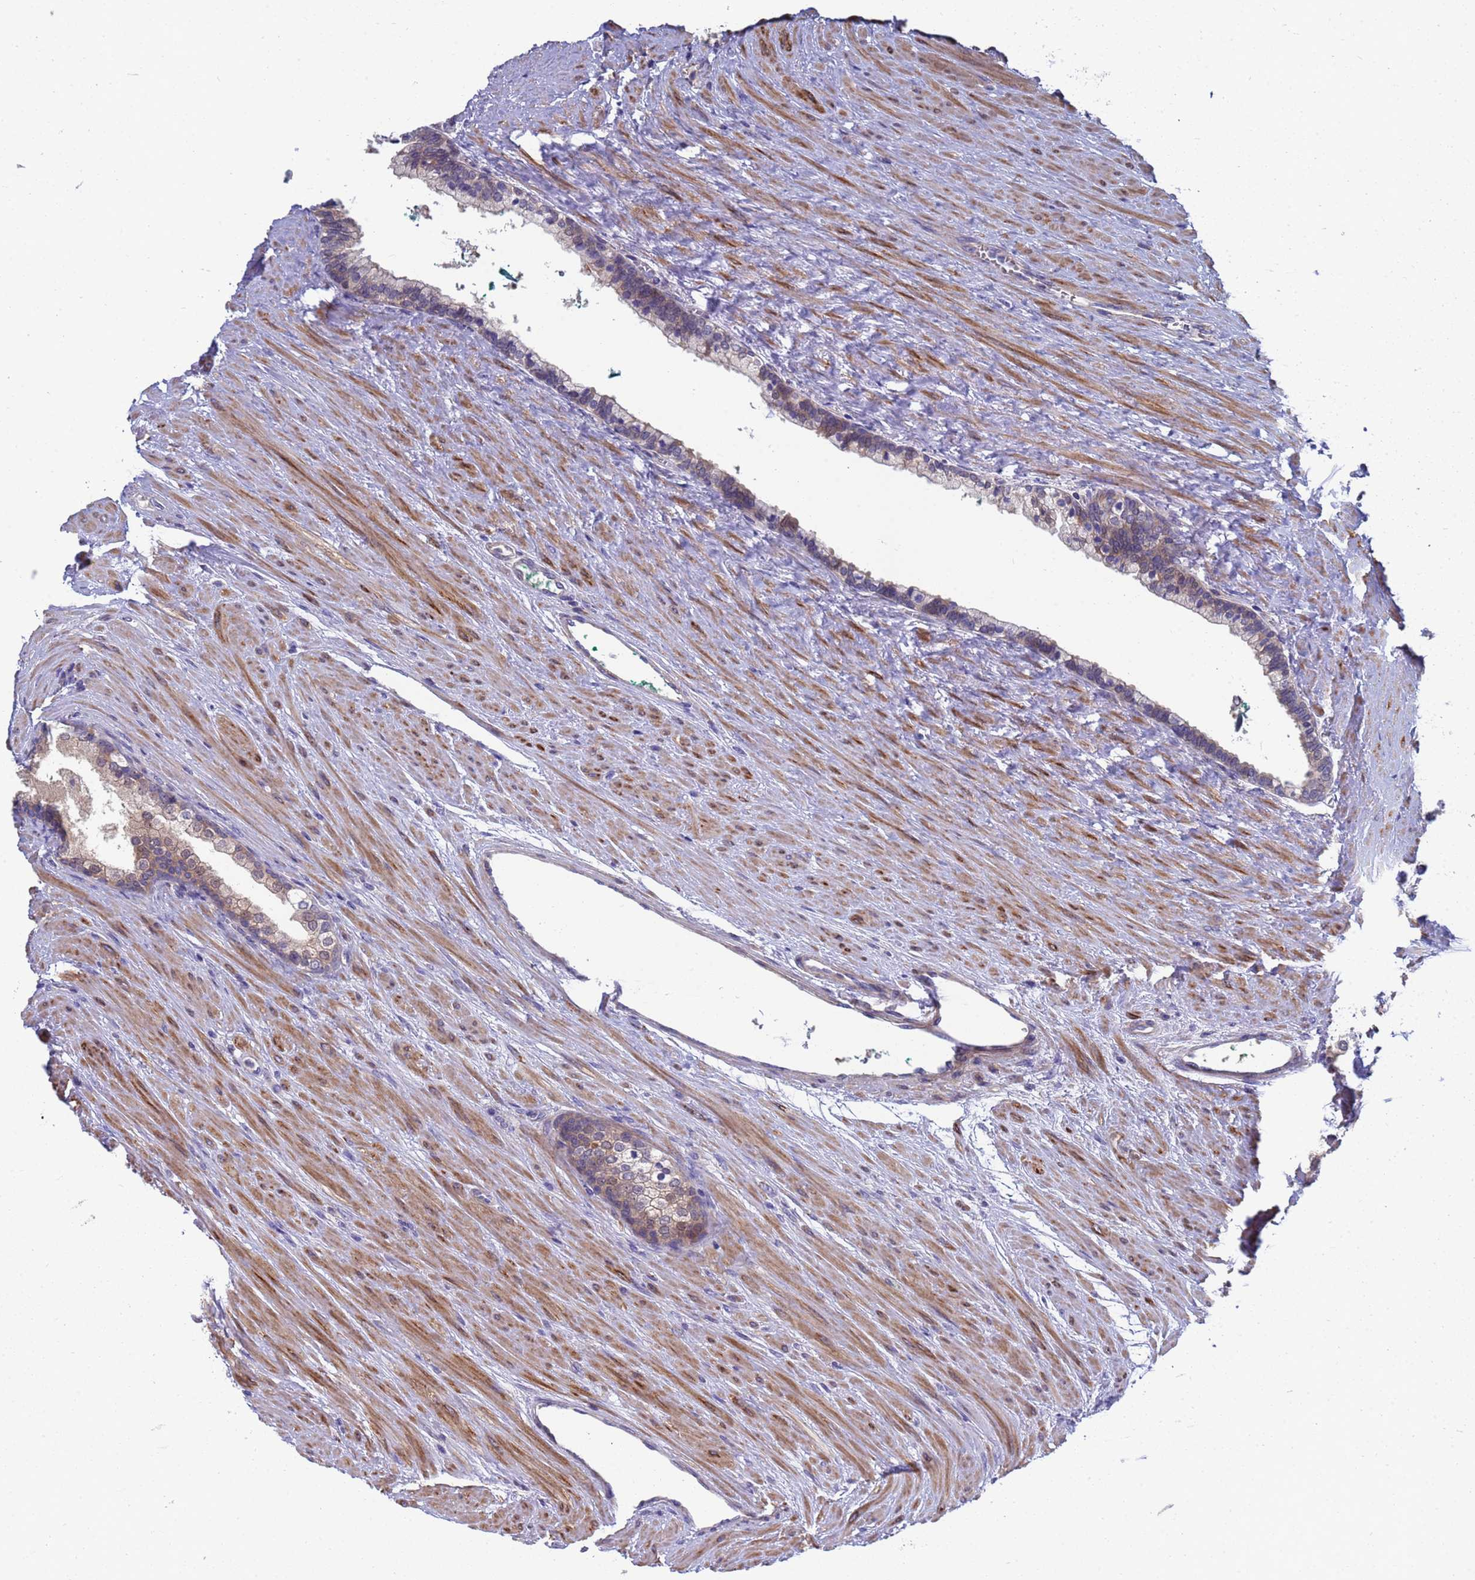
{"staining": {"intensity": "weak", "quantity": "25%-75%", "location": "cytoplasmic/membranous"}, "tissue": "prostate cancer", "cell_type": "Tumor cells", "image_type": "cancer", "snomed": [{"axis": "morphology", "description": "Adenocarcinoma, High grade"}, {"axis": "topography", "description": "Prostate"}], "caption": "Prostate cancer (adenocarcinoma (high-grade)) stained with a brown dye reveals weak cytoplasmic/membranous positive staining in about 25%-75% of tumor cells.", "gene": "ENOSF1", "patient": {"sex": "male", "age": 60}}